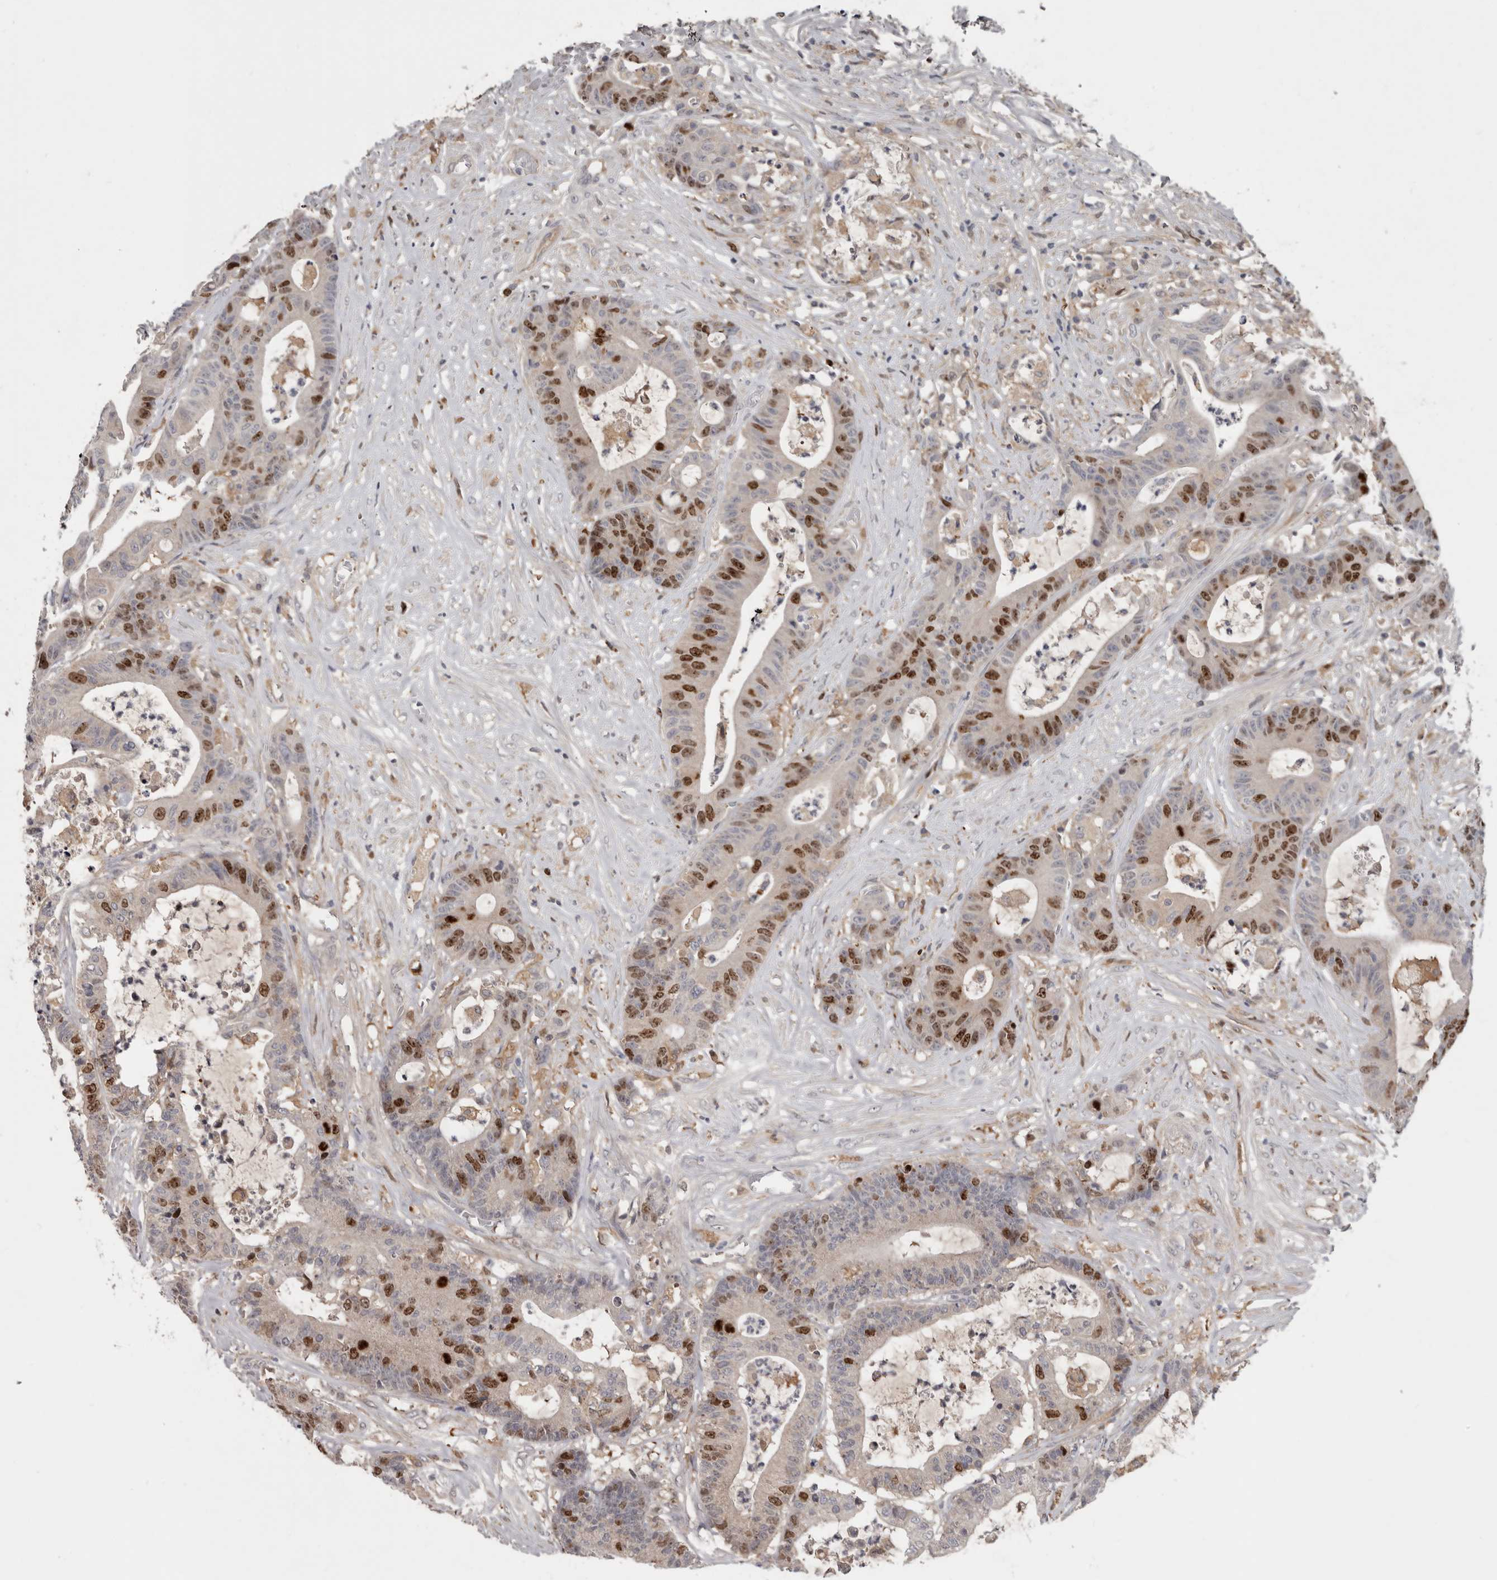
{"staining": {"intensity": "strong", "quantity": "25%-75%", "location": "nuclear"}, "tissue": "colorectal cancer", "cell_type": "Tumor cells", "image_type": "cancer", "snomed": [{"axis": "morphology", "description": "Adenocarcinoma, NOS"}, {"axis": "topography", "description": "Colon"}], "caption": "Human colorectal adenocarcinoma stained with a brown dye displays strong nuclear positive staining in approximately 25%-75% of tumor cells.", "gene": "CDCA8", "patient": {"sex": "female", "age": 84}}